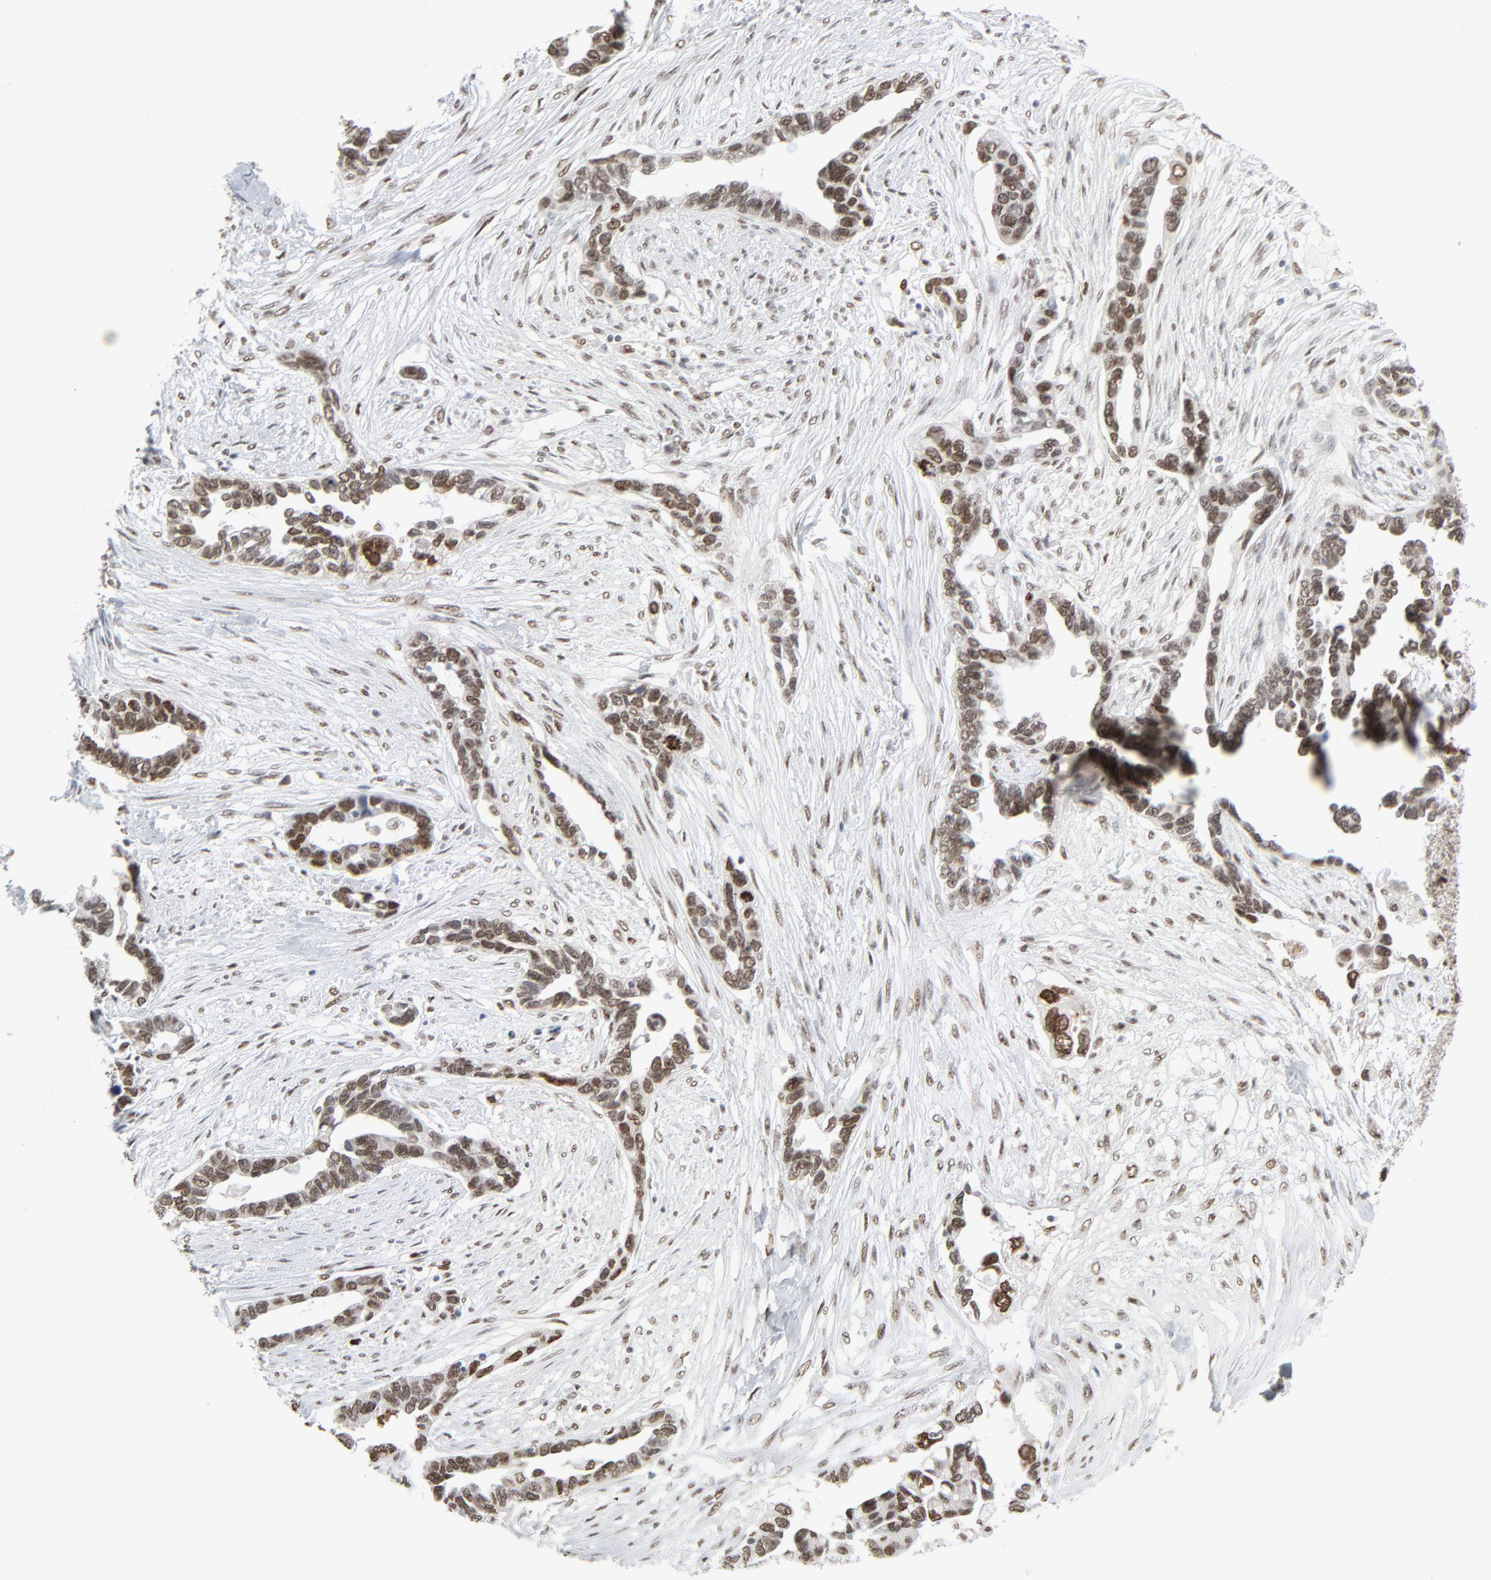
{"staining": {"intensity": "strong", "quantity": ">75%", "location": "nuclear"}, "tissue": "ovarian cancer", "cell_type": "Tumor cells", "image_type": "cancer", "snomed": [{"axis": "morphology", "description": "Cystadenocarcinoma, serous, NOS"}, {"axis": "topography", "description": "Ovary"}], "caption": "Protein staining of ovarian cancer (serous cystadenocarcinoma) tissue reveals strong nuclear positivity in about >75% of tumor cells. (Brightfield microscopy of DAB IHC at high magnification).", "gene": "CUX1", "patient": {"sex": "female", "age": 54}}